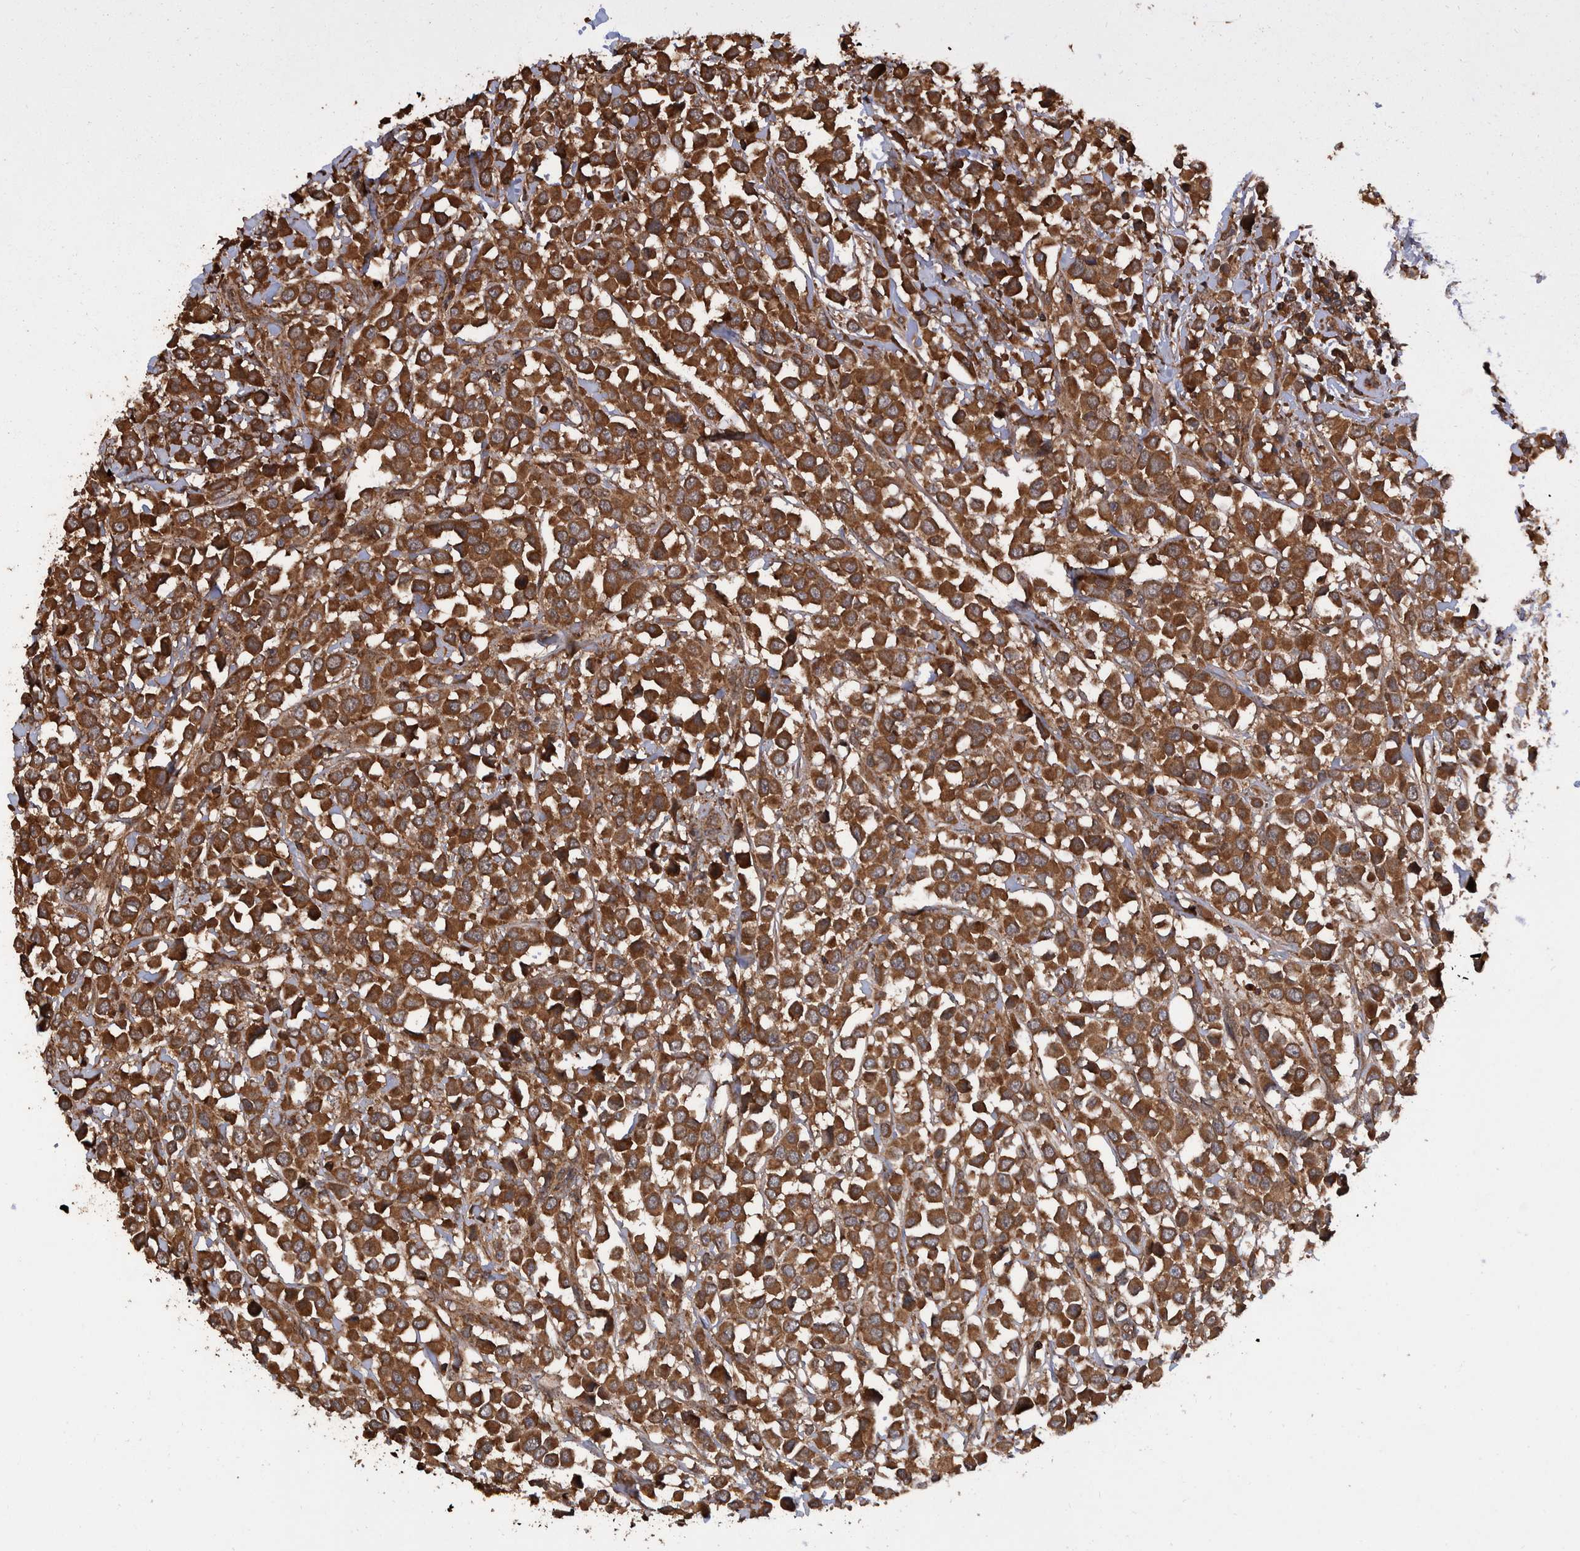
{"staining": {"intensity": "strong", "quantity": ">75%", "location": "cytoplasmic/membranous"}, "tissue": "breast cancer", "cell_type": "Tumor cells", "image_type": "cancer", "snomed": [{"axis": "morphology", "description": "Duct carcinoma"}, {"axis": "topography", "description": "Breast"}], "caption": "Brown immunohistochemical staining in human breast cancer (intraductal carcinoma) displays strong cytoplasmic/membranous expression in about >75% of tumor cells.", "gene": "VBP1", "patient": {"sex": "female", "age": 61}}